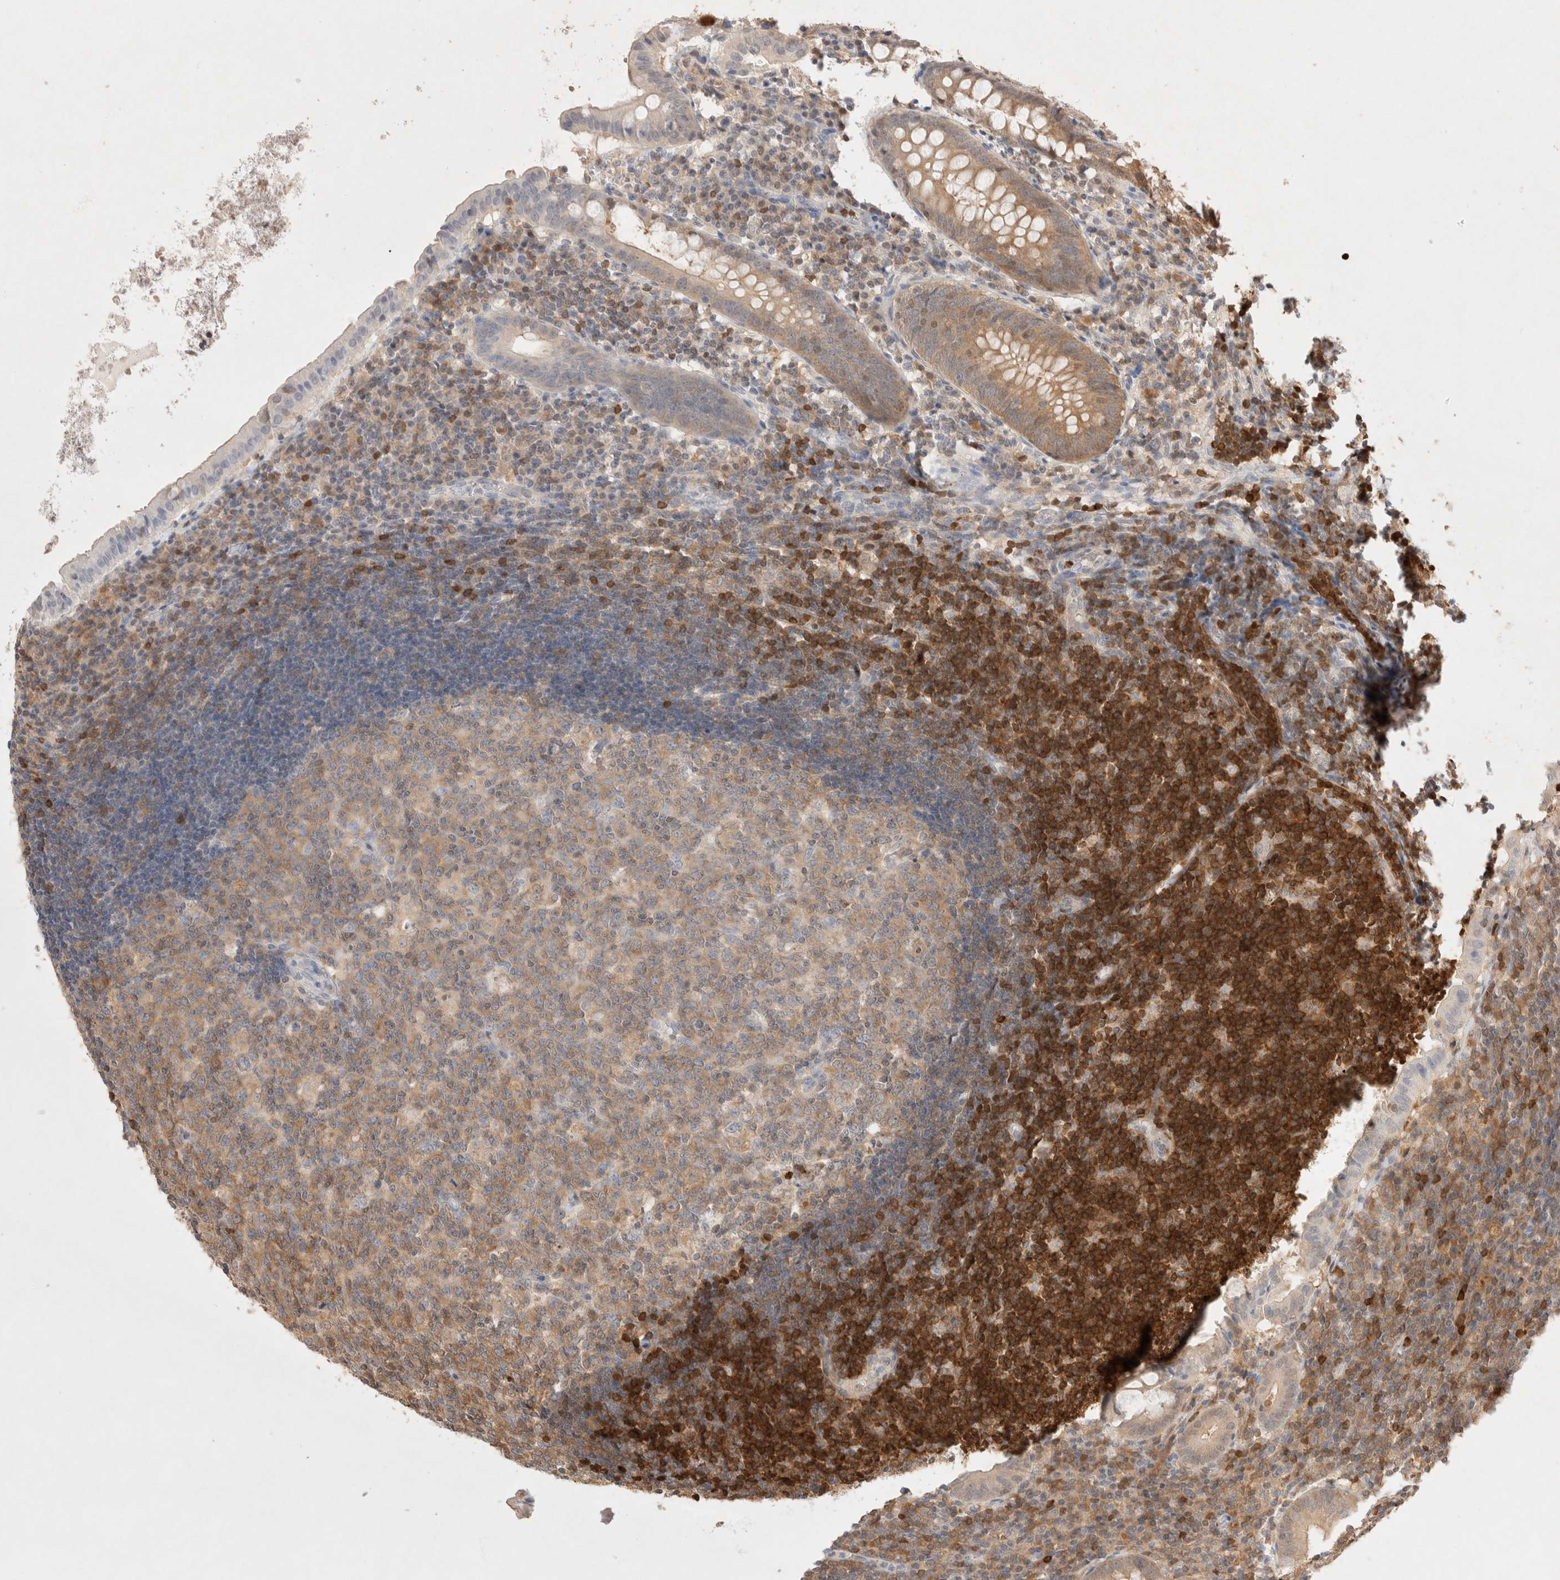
{"staining": {"intensity": "weak", "quantity": ">75%", "location": "cytoplasmic/membranous"}, "tissue": "appendix", "cell_type": "Glandular cells", "image_type": "normal", "snomed": [{"axis": "morphology", "description": "Normal tissue, NOS"}, {"axis": "topography", "description": "Appendix"}], "caption": "Immunohistochemical staining of unremarkable human appendix shows >75% levels of weak cytoplasmic/membranous protein staining in about >75% of glandular cells. The protein of interest is stained brown, and the nuclei are stained in blue (DAB IHC with brightfield microscopy, high magnification).", "gene": "STARD10", "patient": {"sex": "female", "age": 54}}